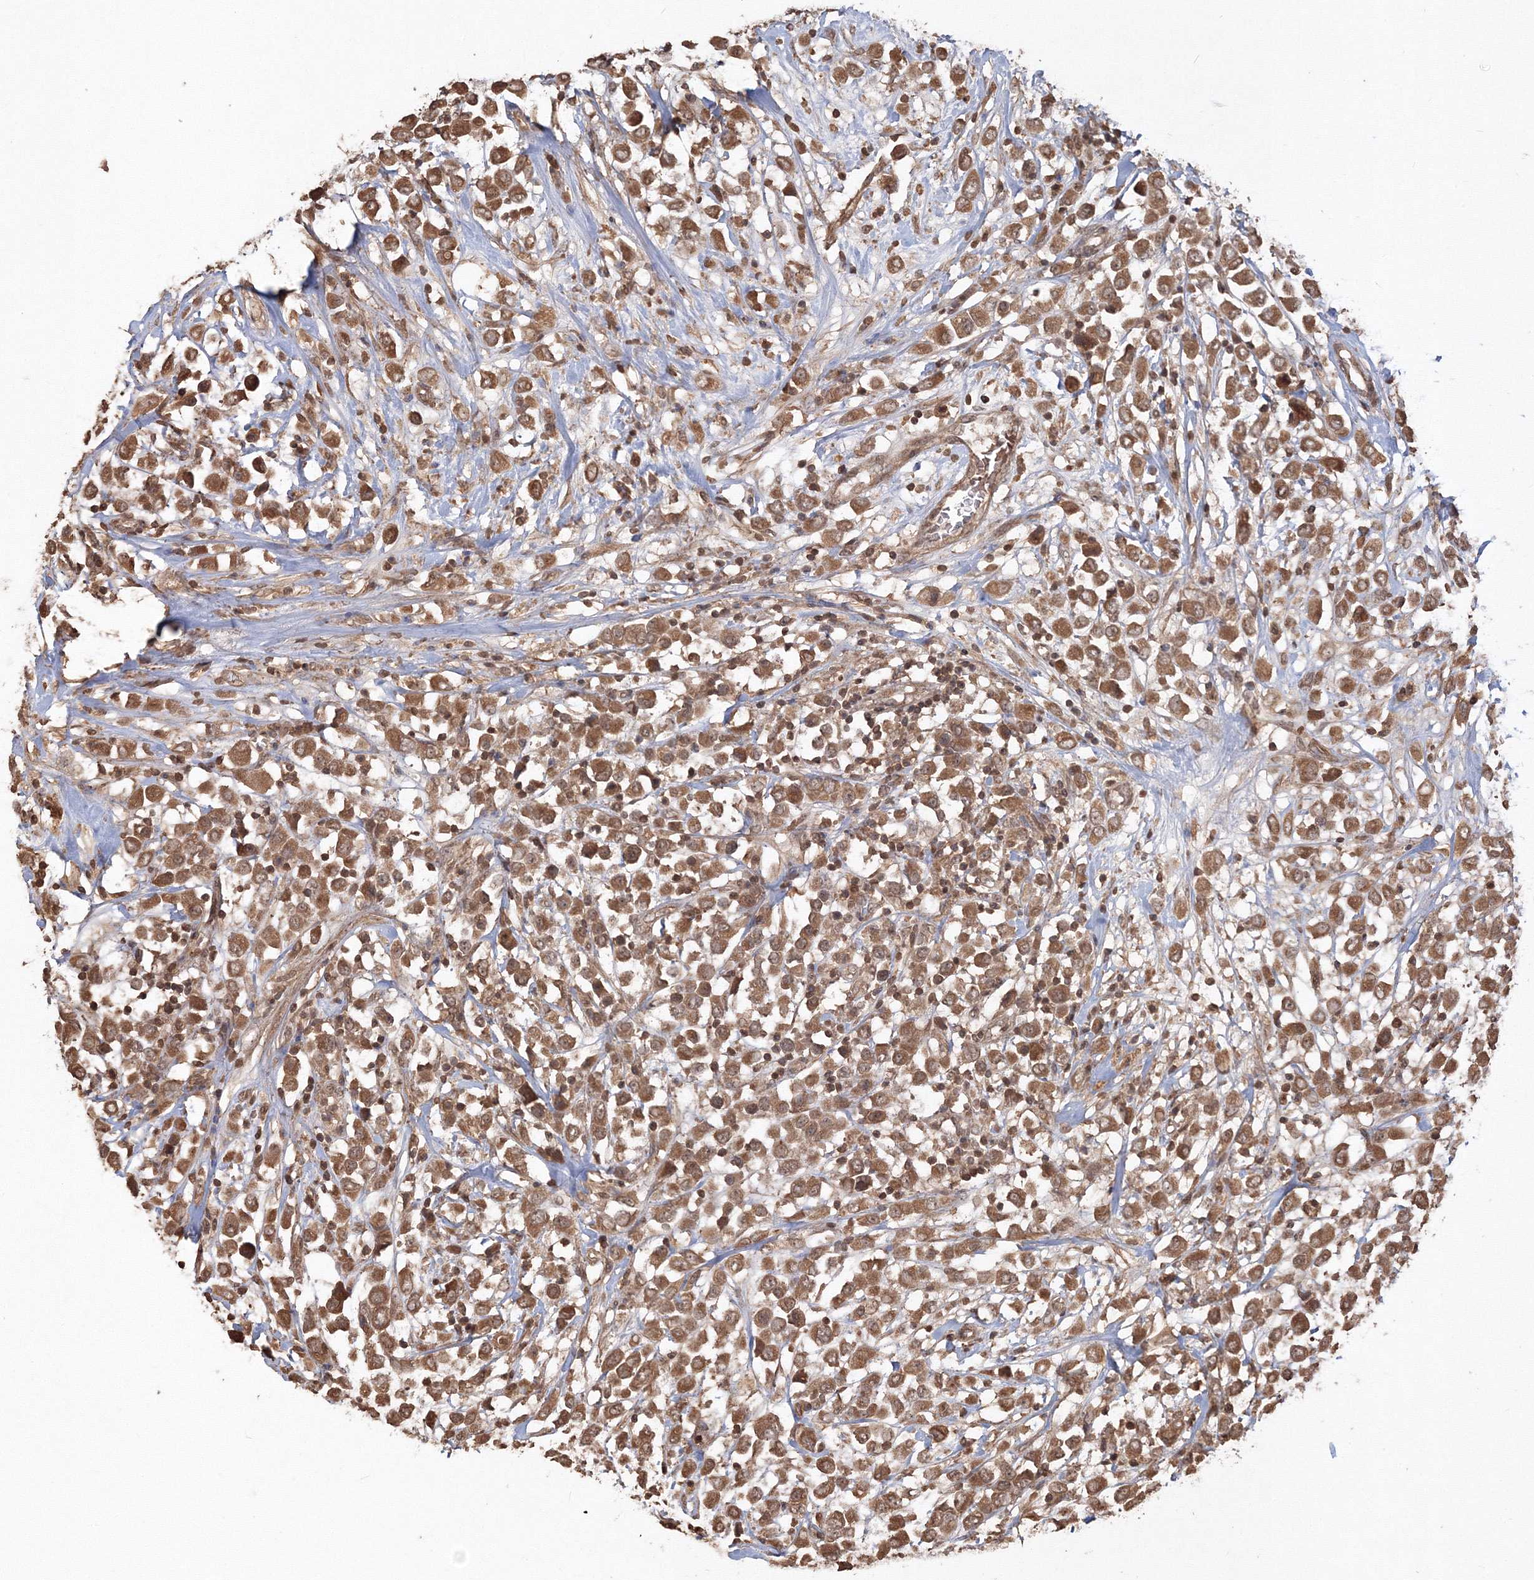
{"staining": {"intensity": "moderate", "quantity": ">75%", "location": "cytoplasmic/membranous"}, "tissue": "breast cancer", "cell_type": "Tumor cells", "image_type": "cancer", "snomed": [{"axis": "morphology", "description": "Duct carcinoma"}, {"axis": "topography", "description": "Breast"}], "caption": "The micrograph shows immunohistochemical staining of breast cancer. There is moderate cytoplasmic/membranous expression is seen in about >75% of tumor cells. (DAB (3,3'-diaminobenzidine) IHC, brown staining for protein, blue staining for nuclei).", "gene": "CCDC122", "patient": {"sex": "female", "age": 61}}